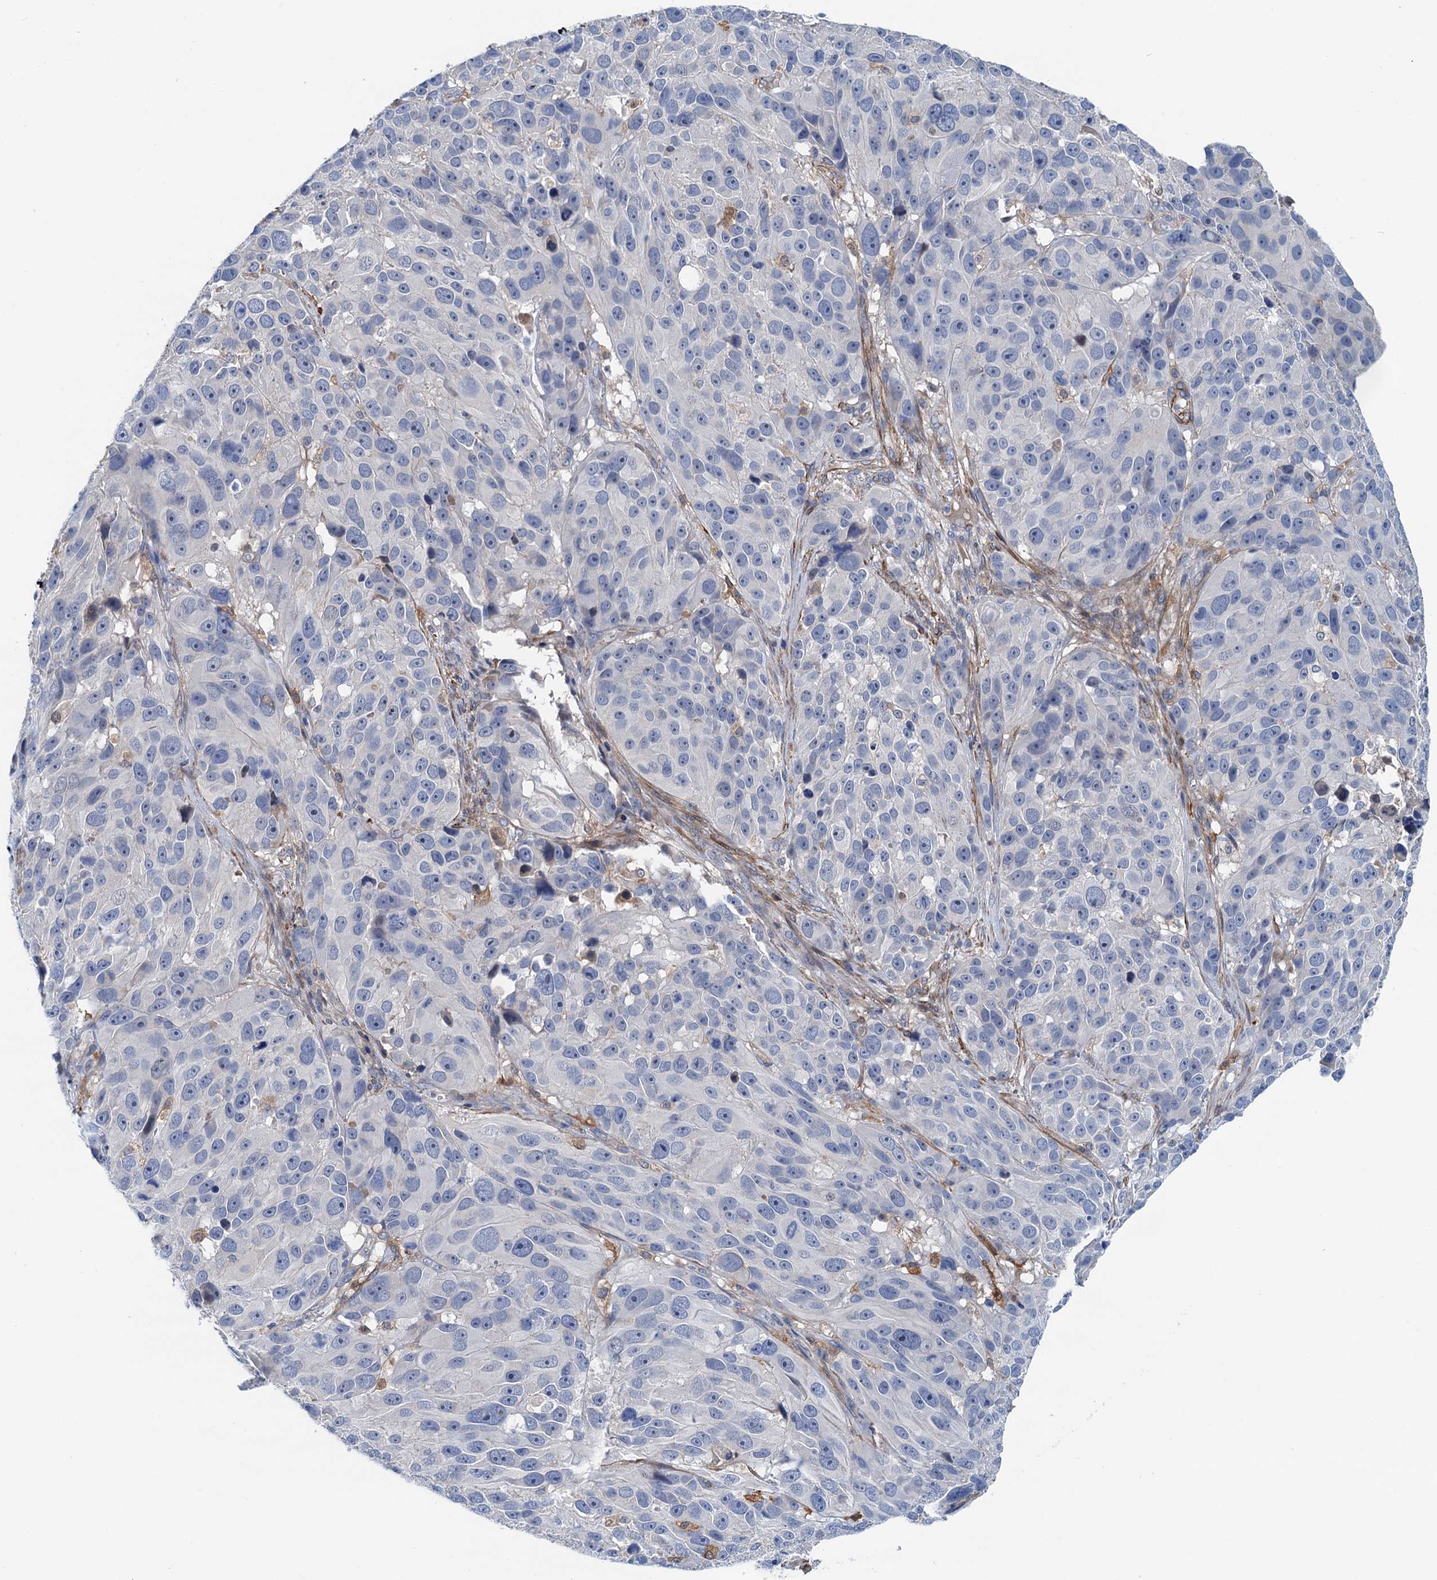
{"staining": {"intensity": "negative", "quantity": "none", "location": "none"}, "tissue": "melanoma", "cell_type": "Tumor cells", "image_type": "cancer", "snomed": [{"axis": "morphology", "description": "Malignant melanoma, NOS"}, {"axis": "topography", "description": "Skin"}], "caption": "Immunohistochemistry (IHC) of human malignant melanoma displays no staining in tumor cells.", "gene": "CSTPP1", "patient": {"sex": "male", "age": 84}}